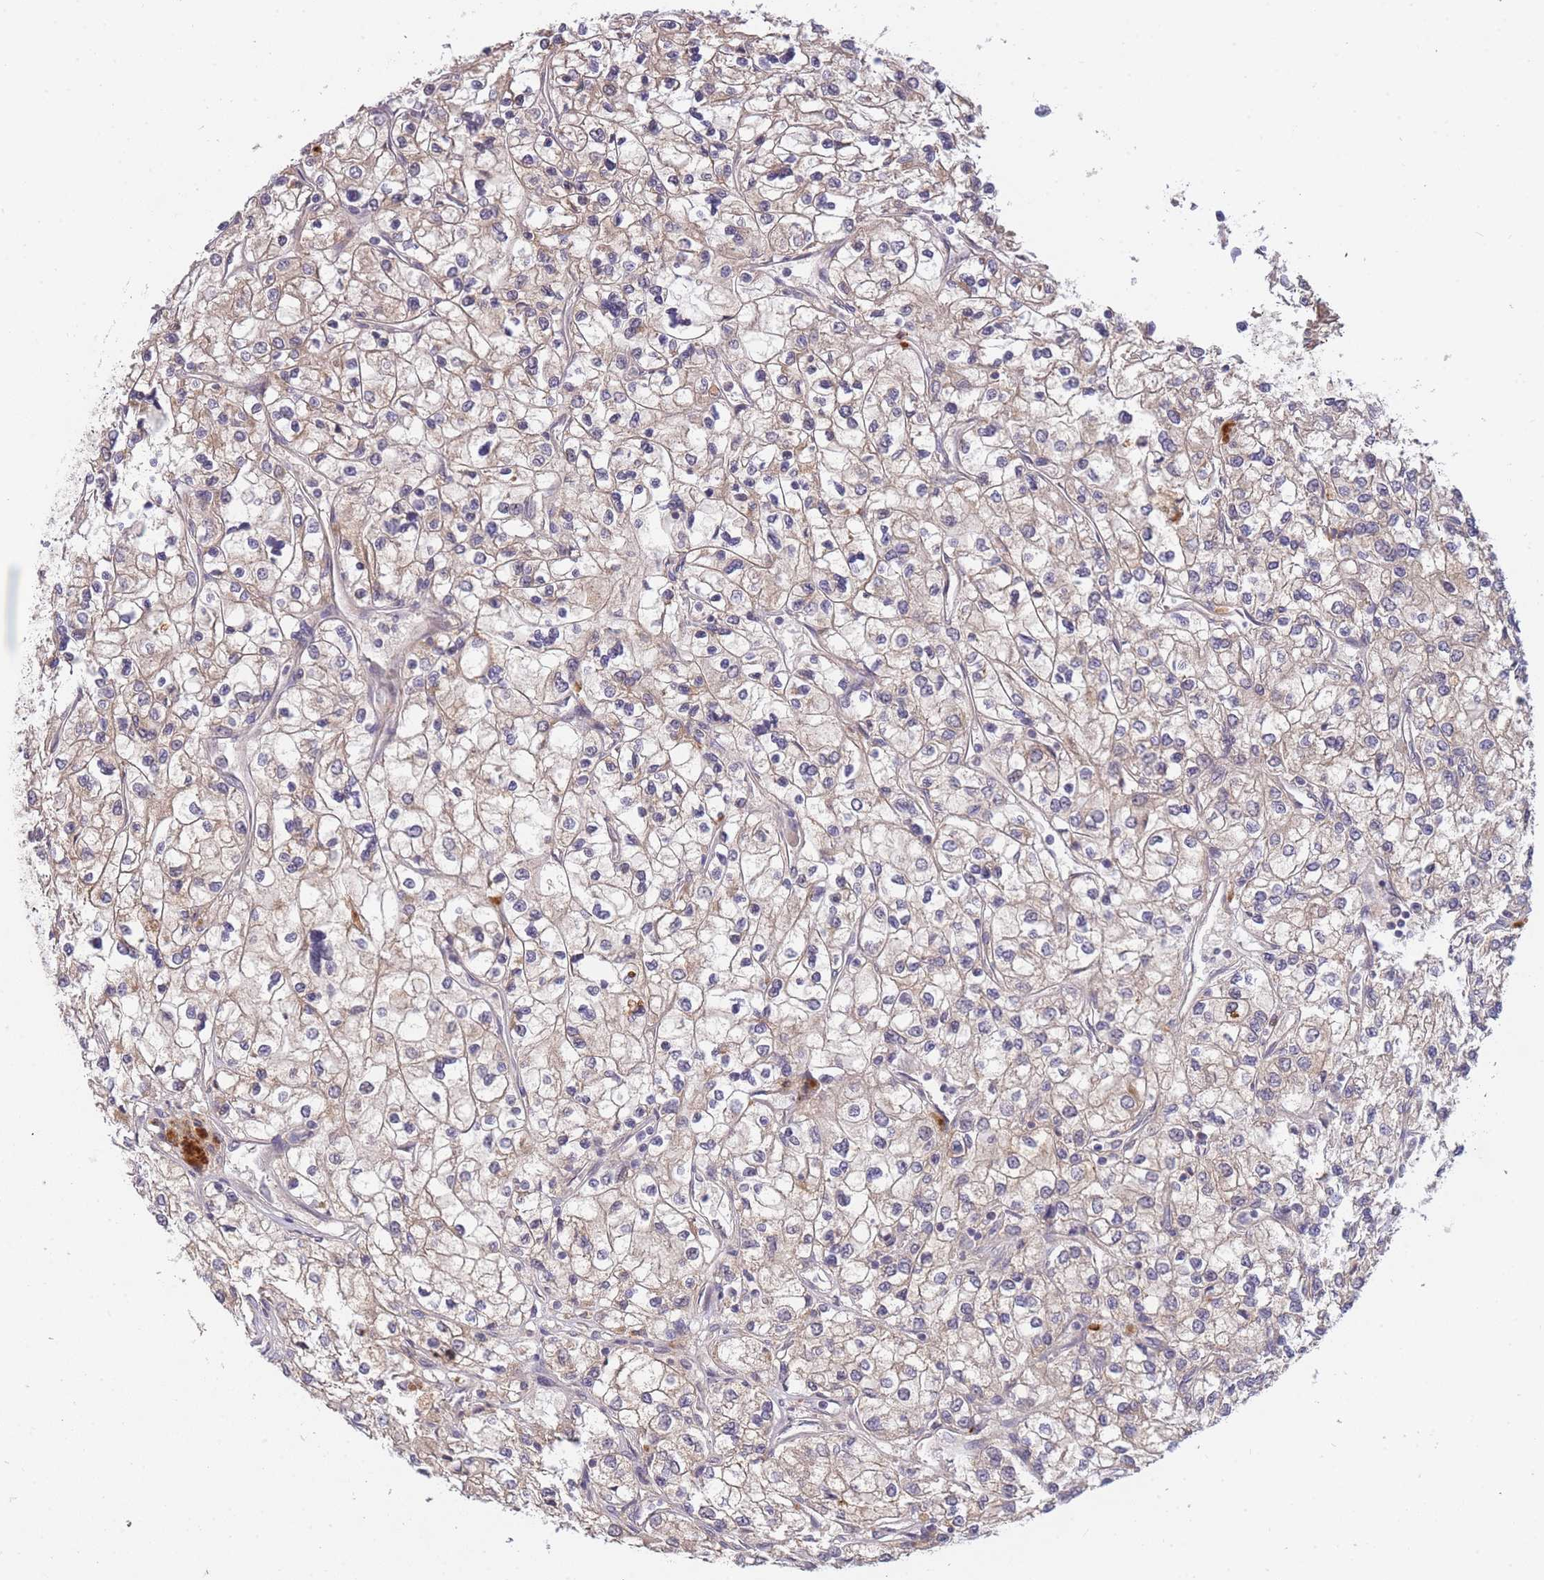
{"staining": {"intensity": "weak", "quantity": "<25%", "location": "cytoplasmic/membranous"}, "tissue": "renal cancer", "cell_type": "Tumor cells", "image_type": "cancer", "snomed": [{"axis": "morphology", "description": "Adenocarcinoma, NOS"}, {"axis": "topography", "description": "Kidney"}], "caption": "Immunohistochemistry of human renal adenocarcinoma exhibits no positivity in tumor cells.", "gene": "SMC6", "patient": {"sex": "male", "age": 80}}